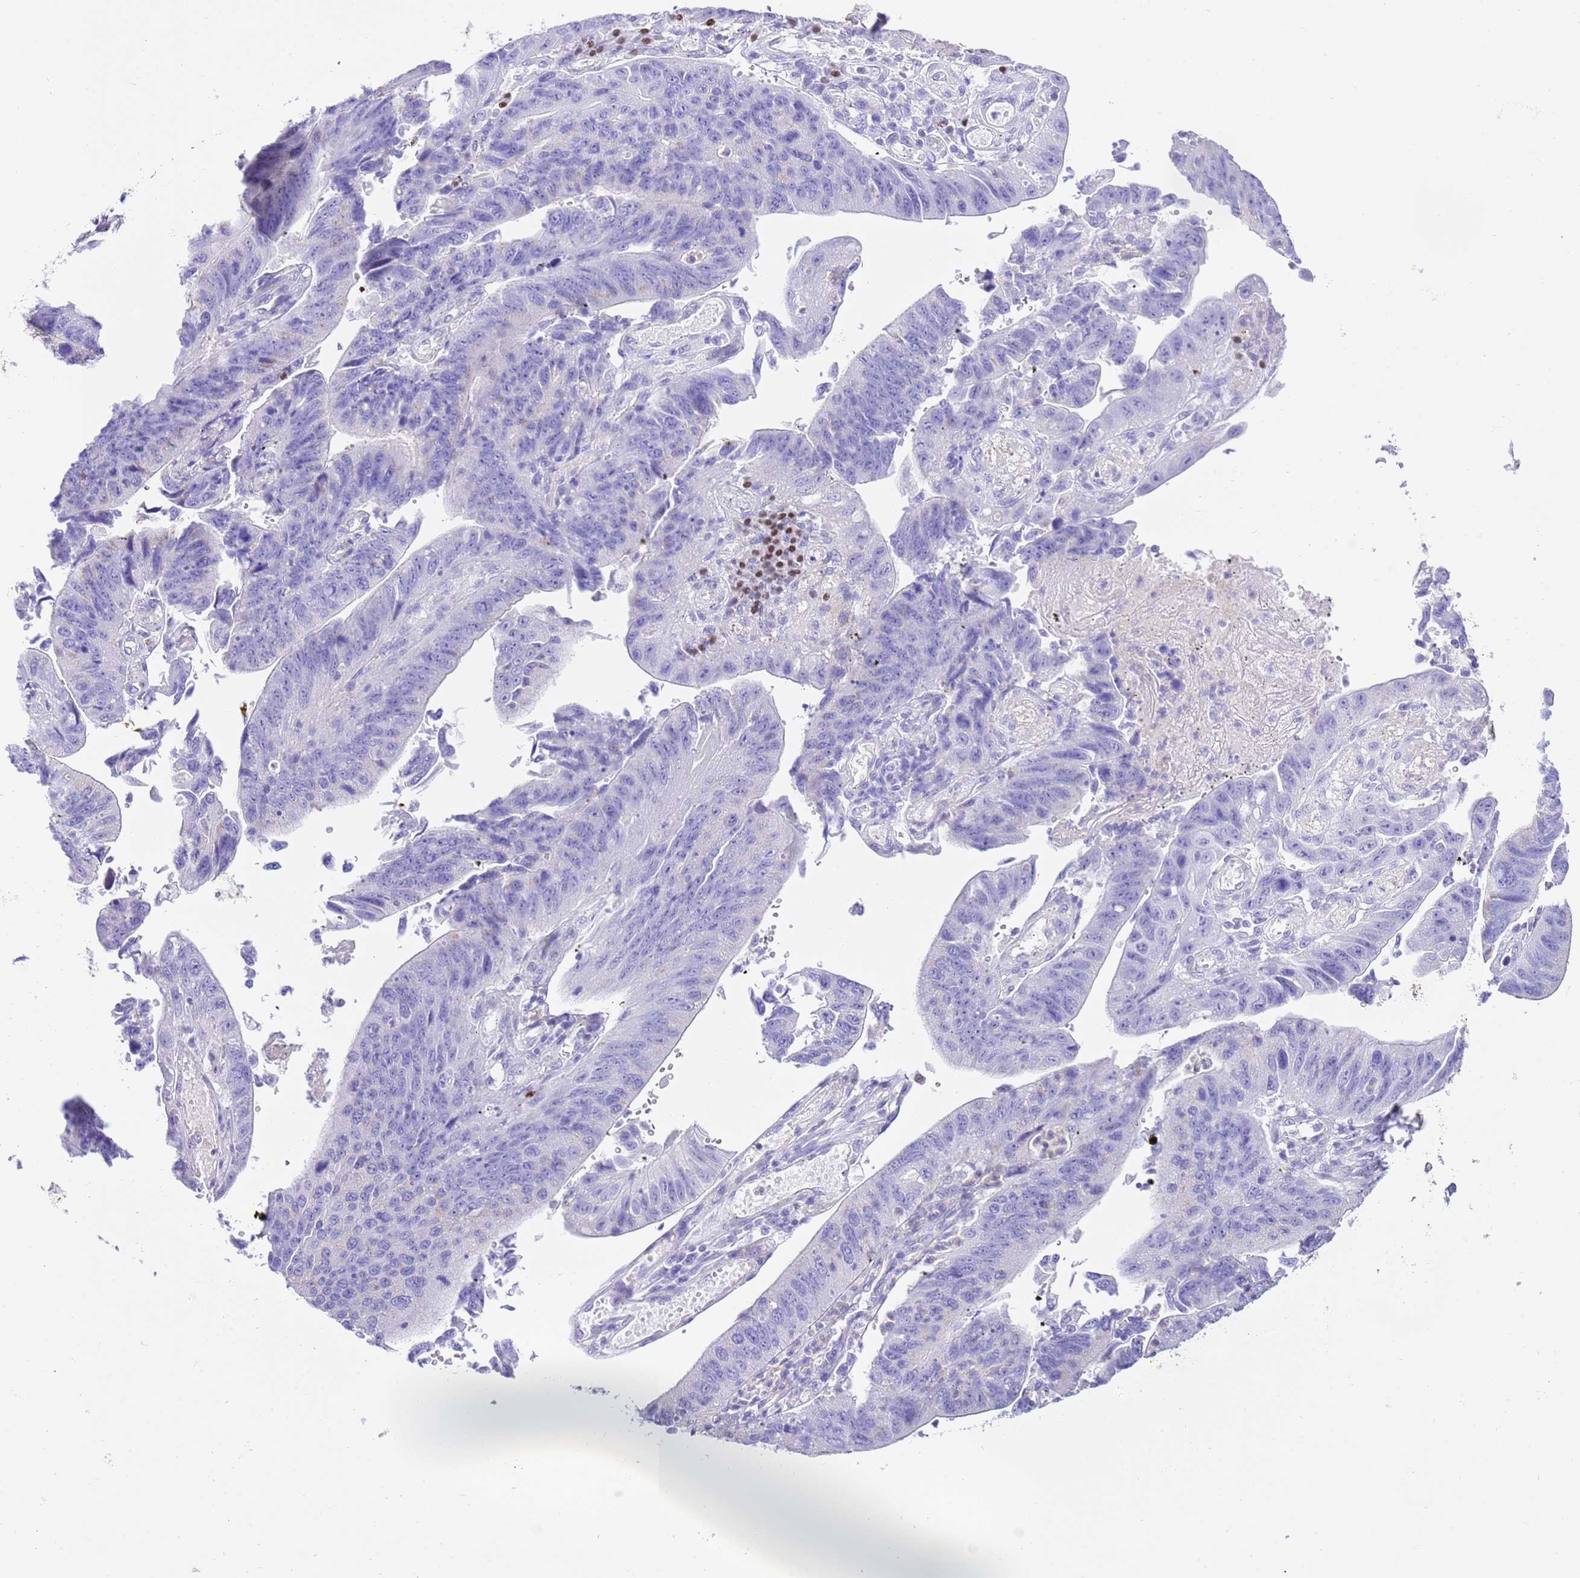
{"staining": {"intensity": "negative", "quantity": "none", "location": "none"}, "tissue": "stomach cancer", "cell_type": "Tumor cells", "image_type": "cancer", "snomed": [{"axis": "morphology", "description": "Adenocarcinoma, NOS"}, {"axis": "topography", "description": "Stomach"}], "caption": "Protein analysis of stomach cancer shows no significant positivity in tumor cells. (Brightfield microscopy of DAB immunohistochemistry at high magnification).", "gene": "BHLHA15", "patient": {"sex": "male", "age": 59}}